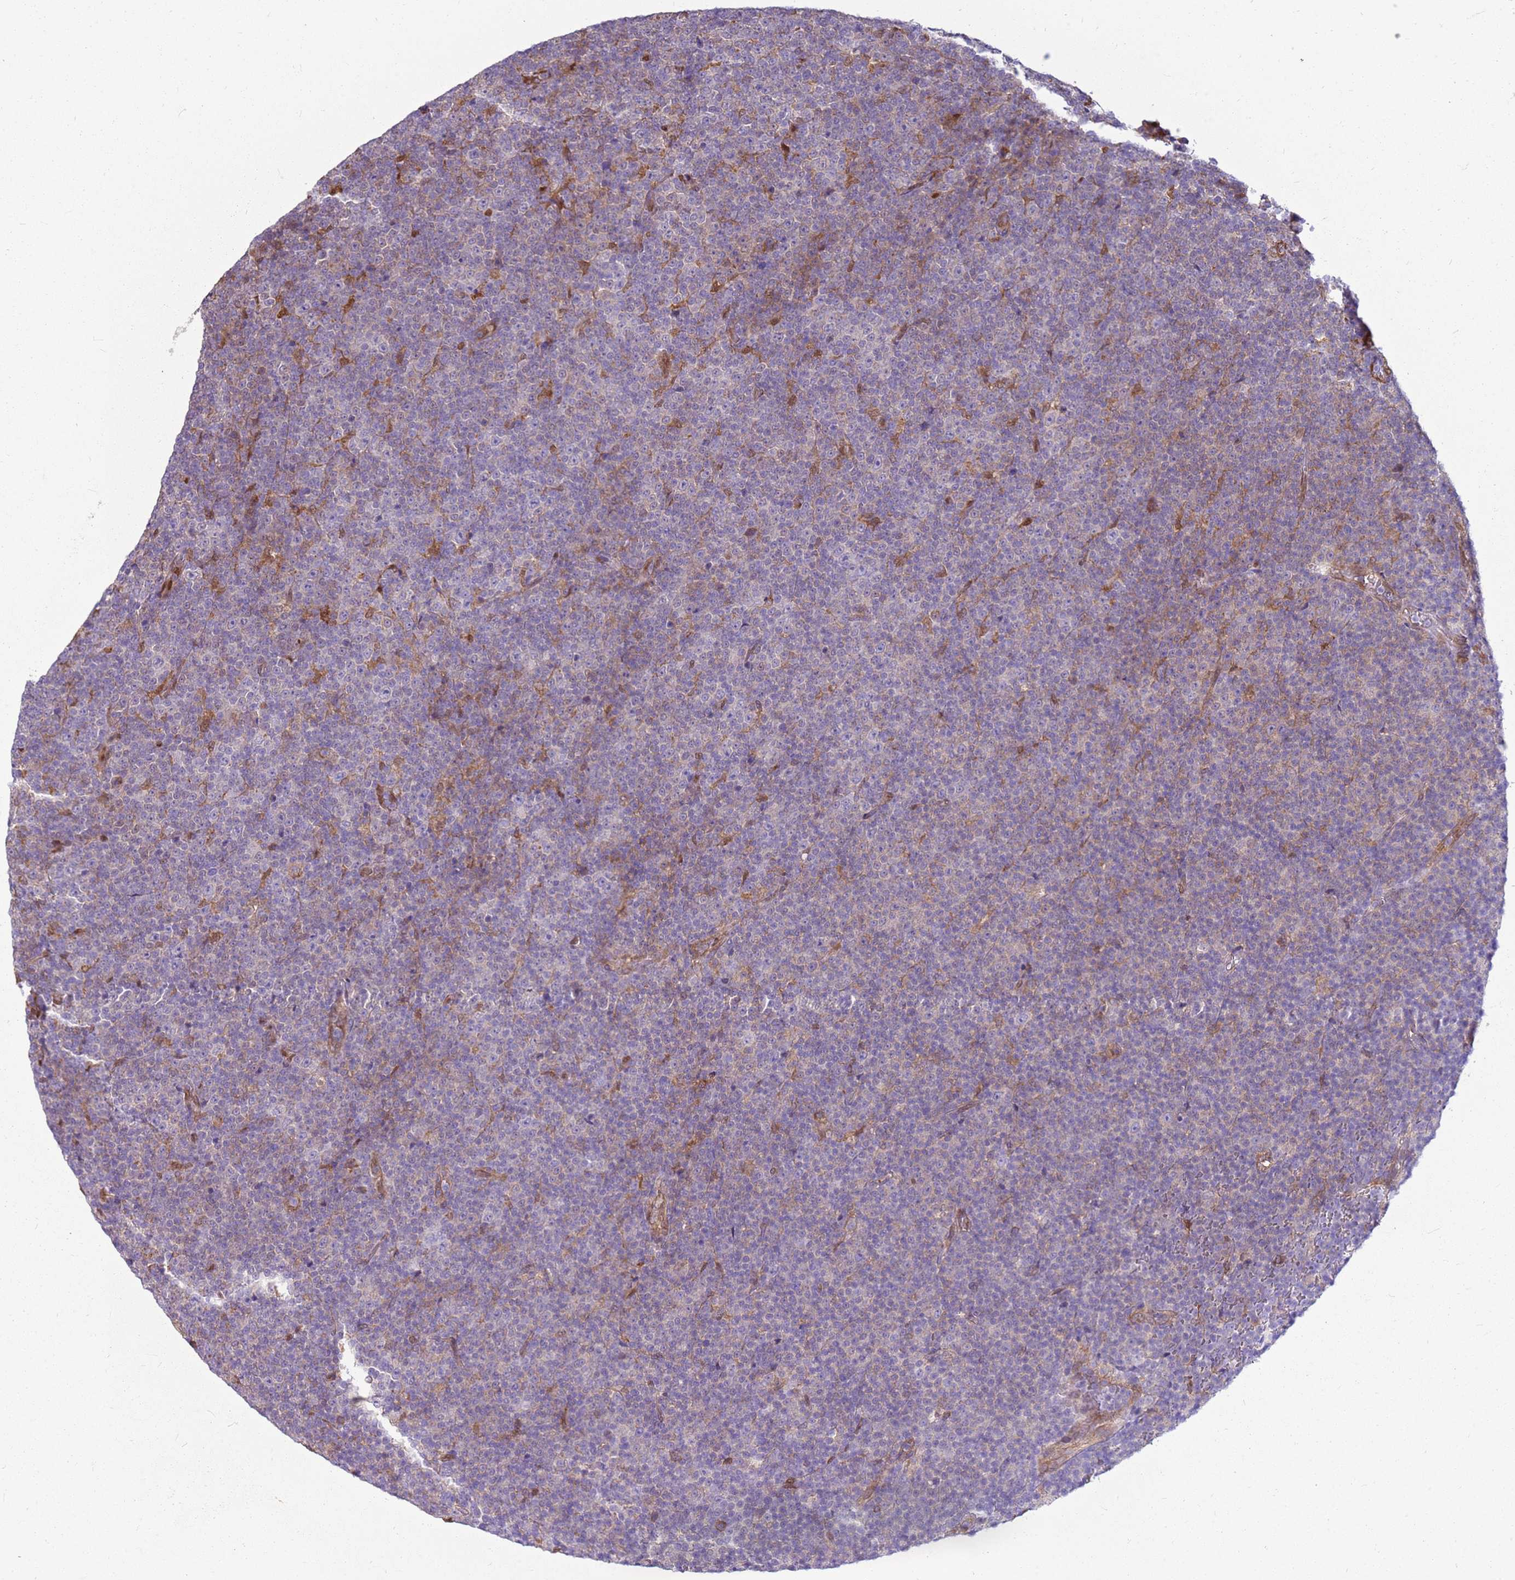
{"staining": {"intensity": "negative", "quantity": "none", "location": "none"}, "tissue": "lymphoma", "cell_type": "Tumor cells", "image_type": "cancer", "snomed": [{"axis": "morphology", "description": "Malignant lymphoma, non-Hodgkin's type, Low grade"}, {"axis": "topography", "description": "Lymph node"}], "caption": "Human lymphoma stained for a protein using immunohistochemistry (IHC) demonstrates no staining in tumor cells.", "gene": "YWHAE", "patient": {"sex": "female", "age": 67}}